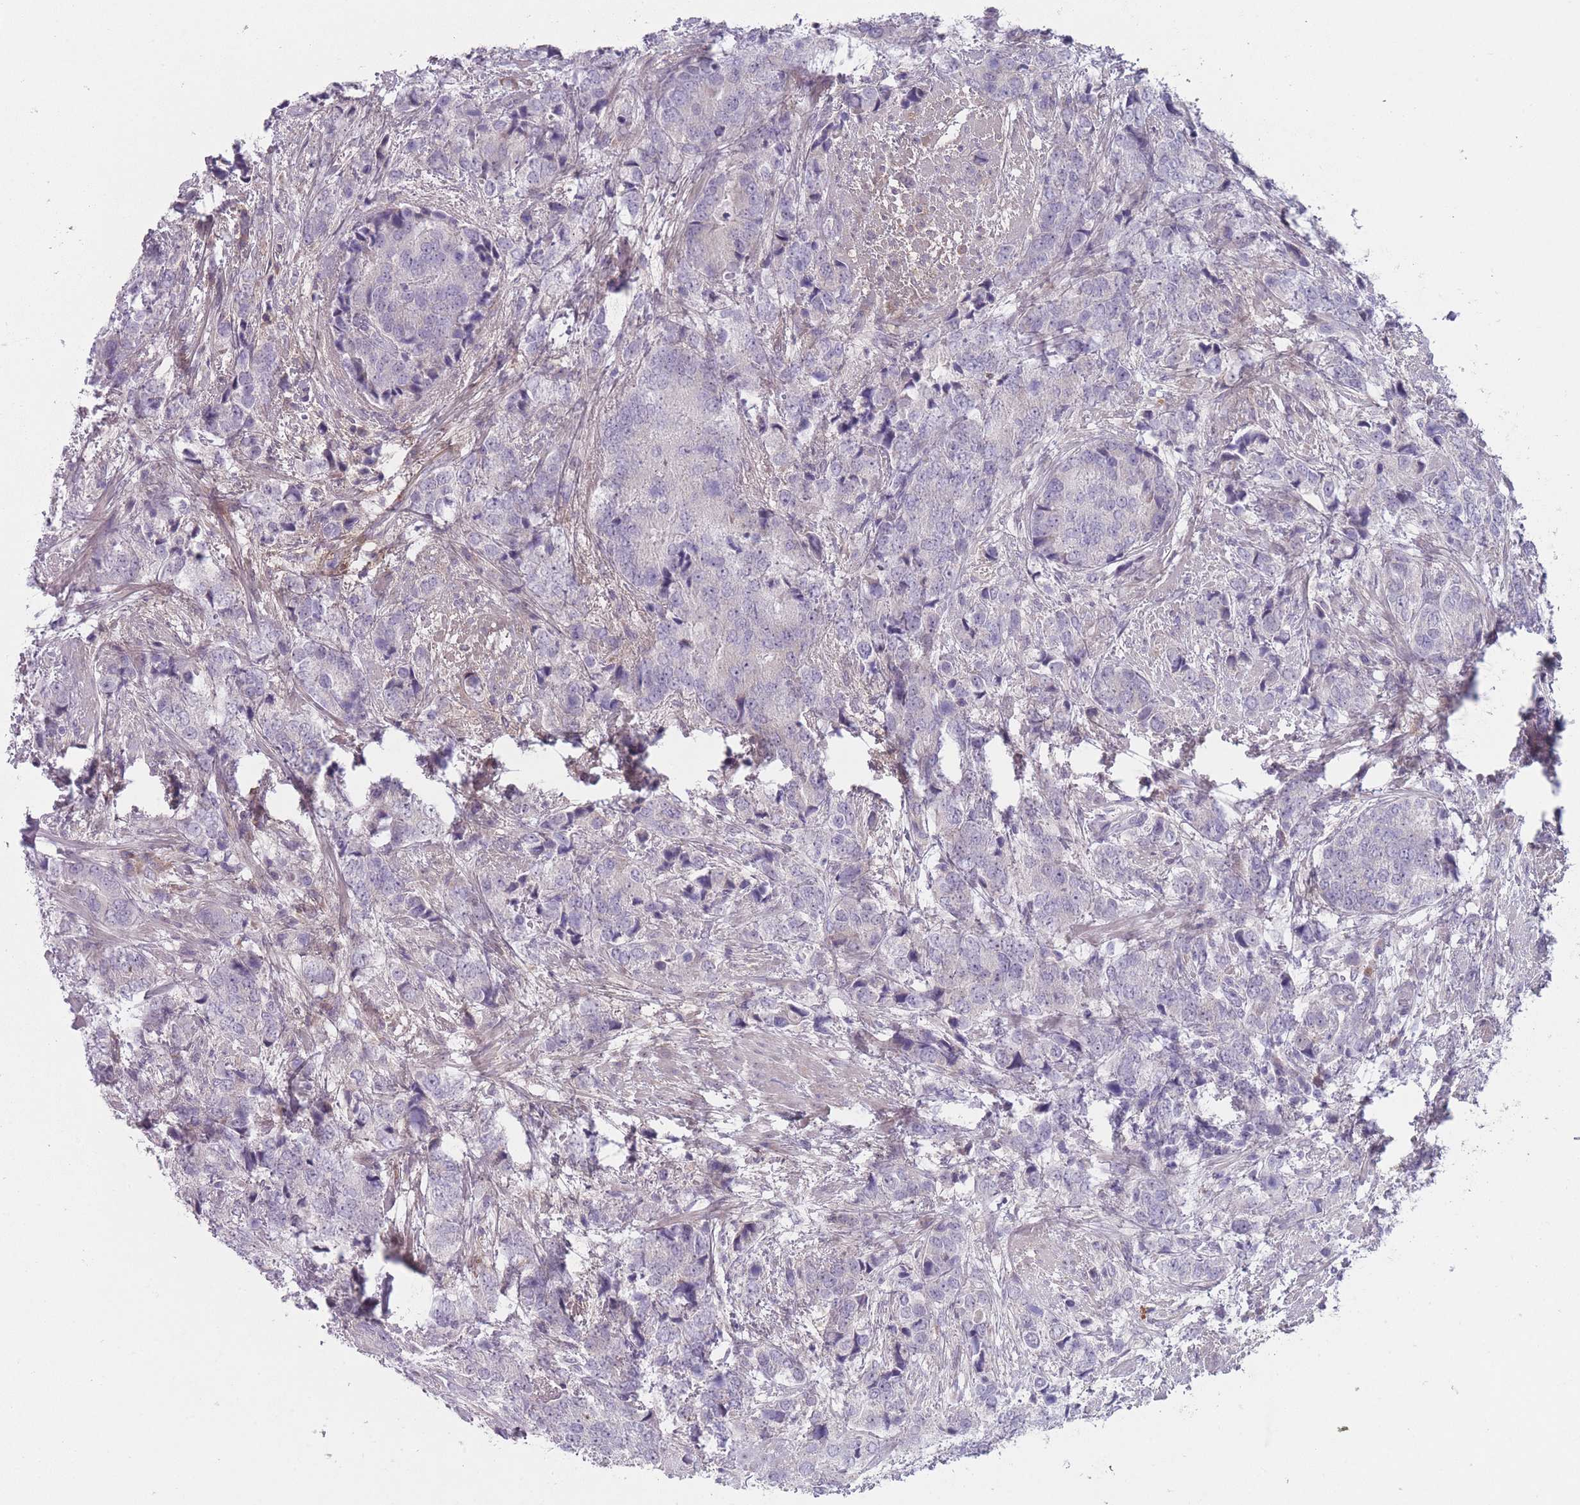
{"staining": {"intensity": "negative", "quantity": "none", "location": "none"}, "tissue": "prostate cancer", "cell_type": "Tumor cells", "image_type": "cancer", "snomed": [{"axis": "morphology", "description": "Adenocarcinoma, High grade"}, {"axis": "topography", "description": "Prostate"}], "caption": "Immunohistochemical staining of prostate cancer (adenocarcinoma (high-grade)) demonstrates no significant positivity in tumor cells. The staining was performed using DAB to visualize the protein expression in brown, while the nuclei were stained in blue with hematoxylin (Magnification: 20x).", "gene": "PAIP2B", "patient": {"sex": "male", "age": 62}}